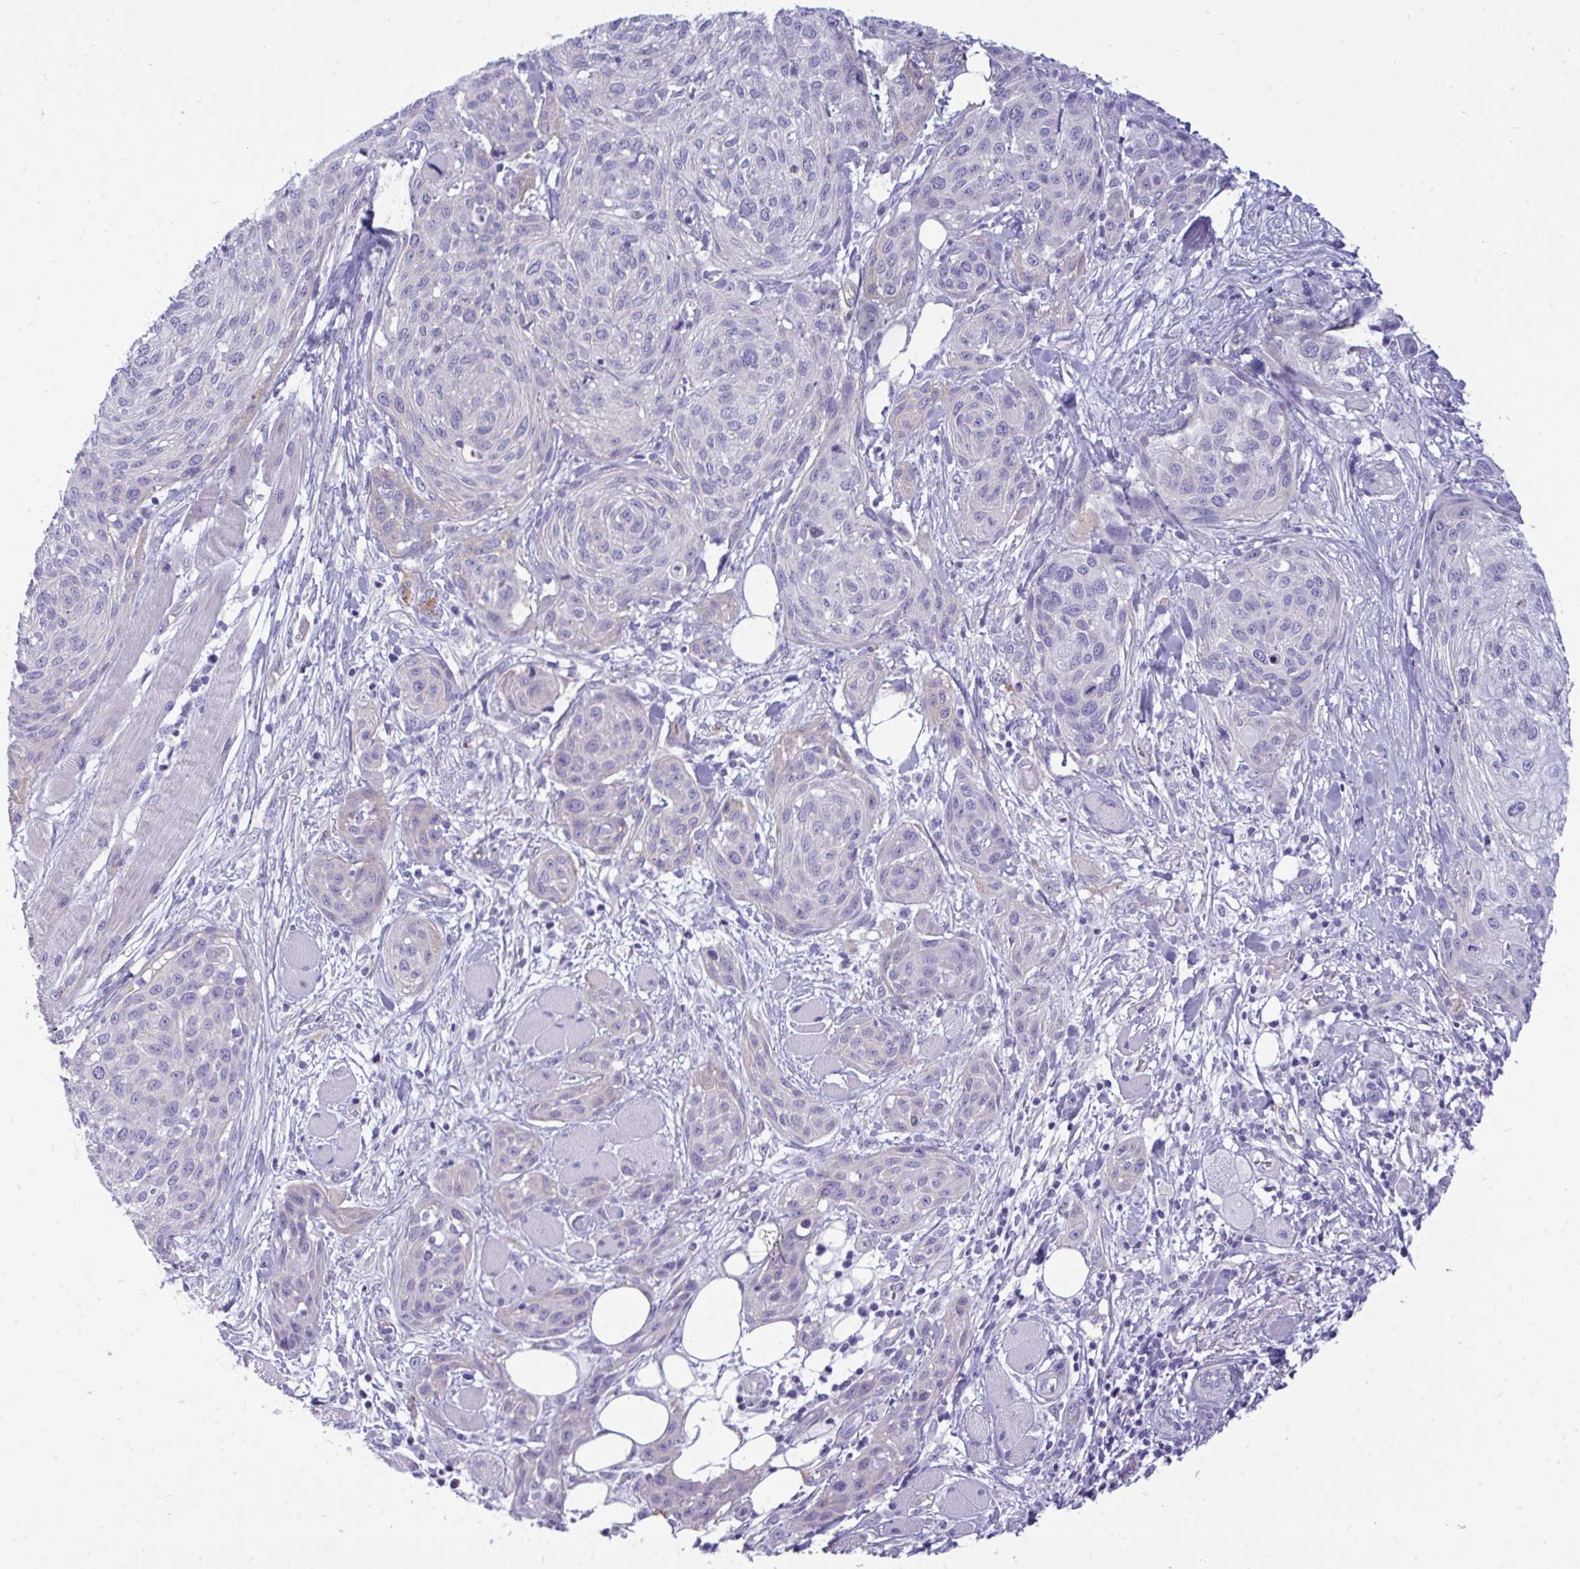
{"staining": {"intensity": "weak", "quantity": "<25%", "location": "cytoplasmic/membranous"}, "tissue": "skin cancer", "cell_type": "Tumor cells", "image_type": "cancer", "snomed": [{"axis": "morphology", "description": "Squamous cell carcinoma, NOS"}, {"axis": "topography", "description": "Skin"}], "caption": "The IHC photomicrograph has no significant positivity in tumor cells of skin cancer tissue. (Stains: DAB (3,3'-diaminobenzidine) IHC with hematoxylin counter stain, Microscopy: brightfield microscopy at high magnification).", "gene": "MYH10", "patient": {"sex": "female", "age": 87}}